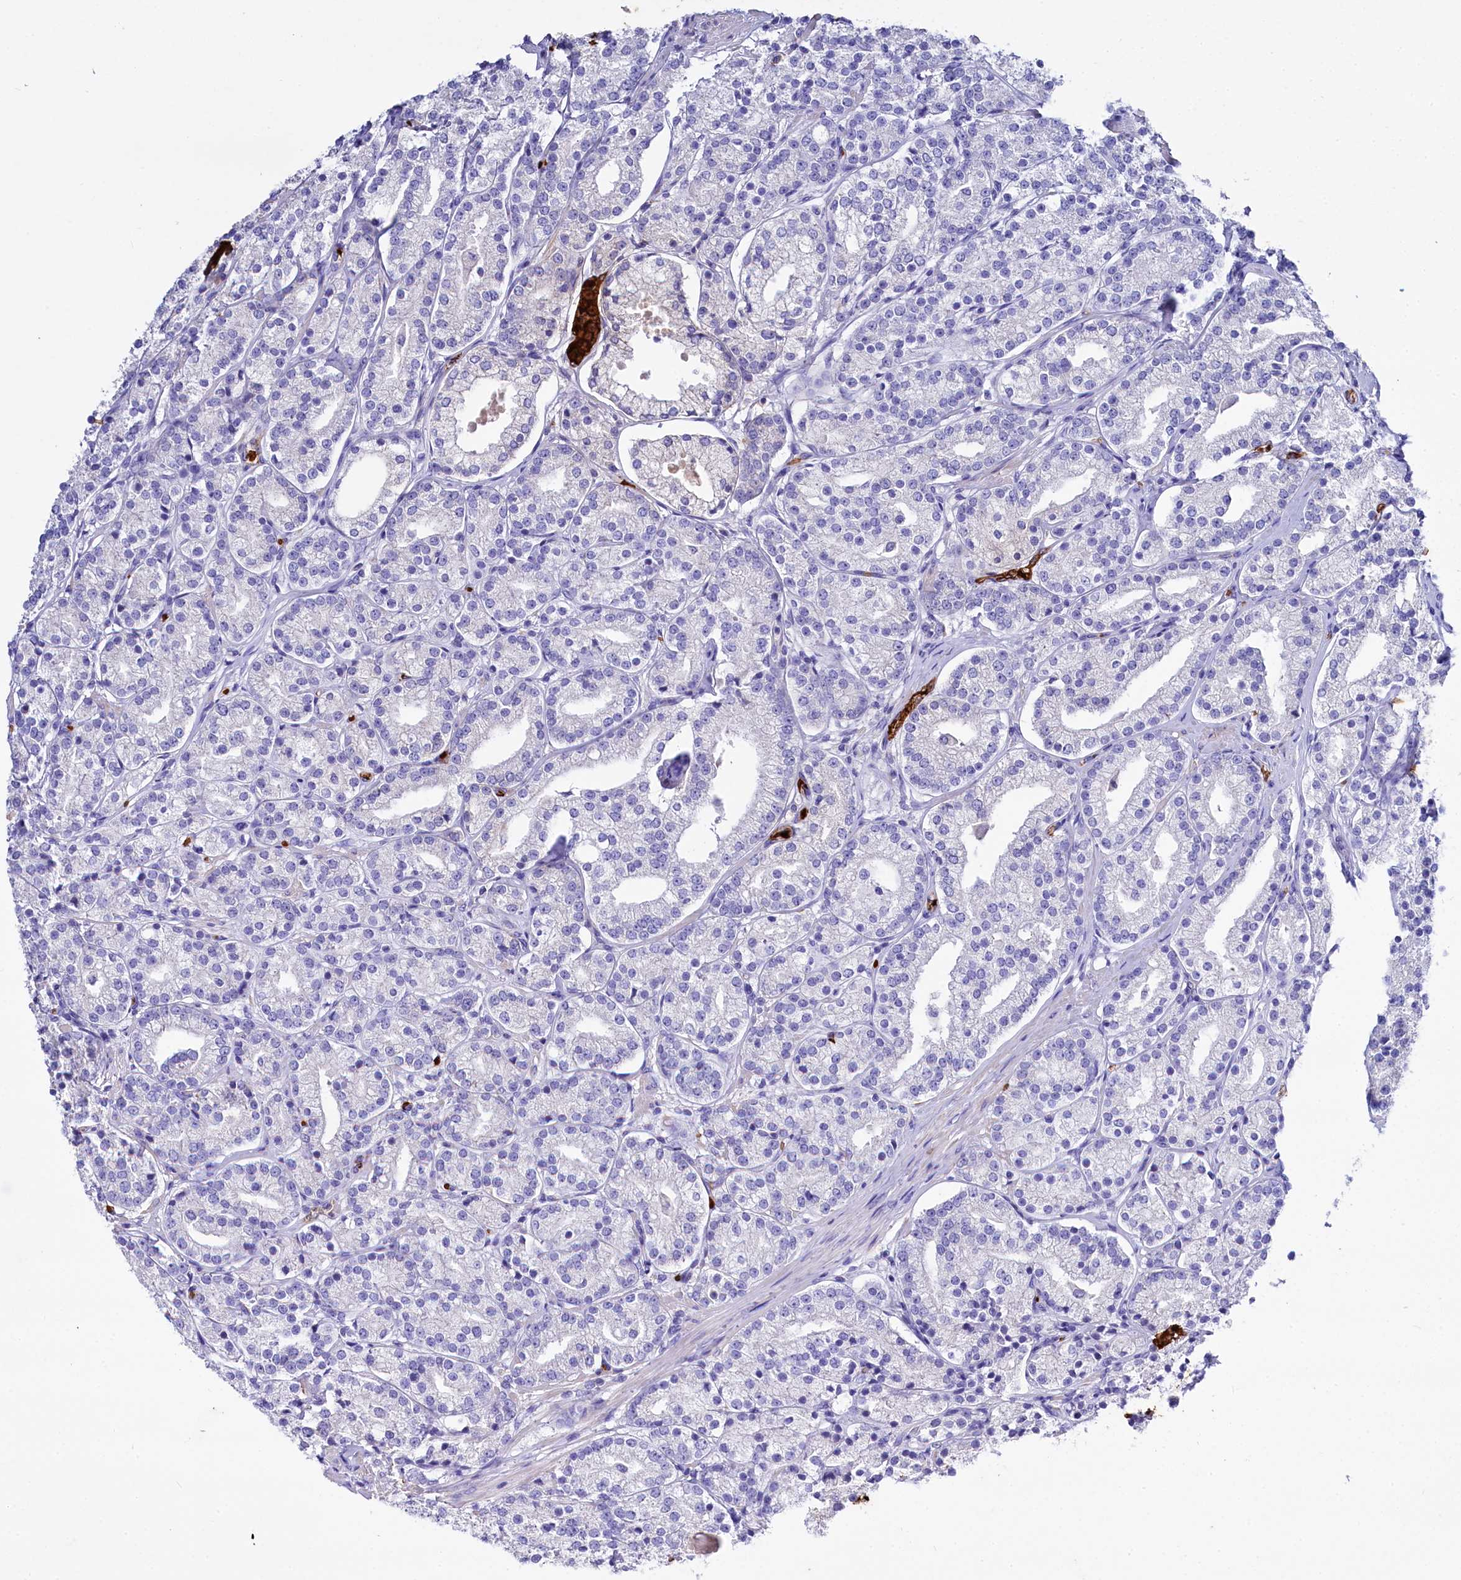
{"staining": {"intensity": "negative", "quantity": "none", "location": "none"}, "tissue": "prostate cancer", "cell_type": "Tumor cells", "image_type": "cancer", "snomed": [{"axis": "morphology", "description": "Adenocarcinoma, High grade"}, {"axis": "topography", "description": "Prostate"}], "caption": "Tumor cells show no significant protein expression in adenocarcinoma (high-grade) (prostate). The staining is performed using DAB (3,3'-diaminobenzidine) brown chromogen with nuclei counter-stained in using hematoxylin.", "gene": "RPUSD3", "patient": {"sex": "male", "age": 69}}